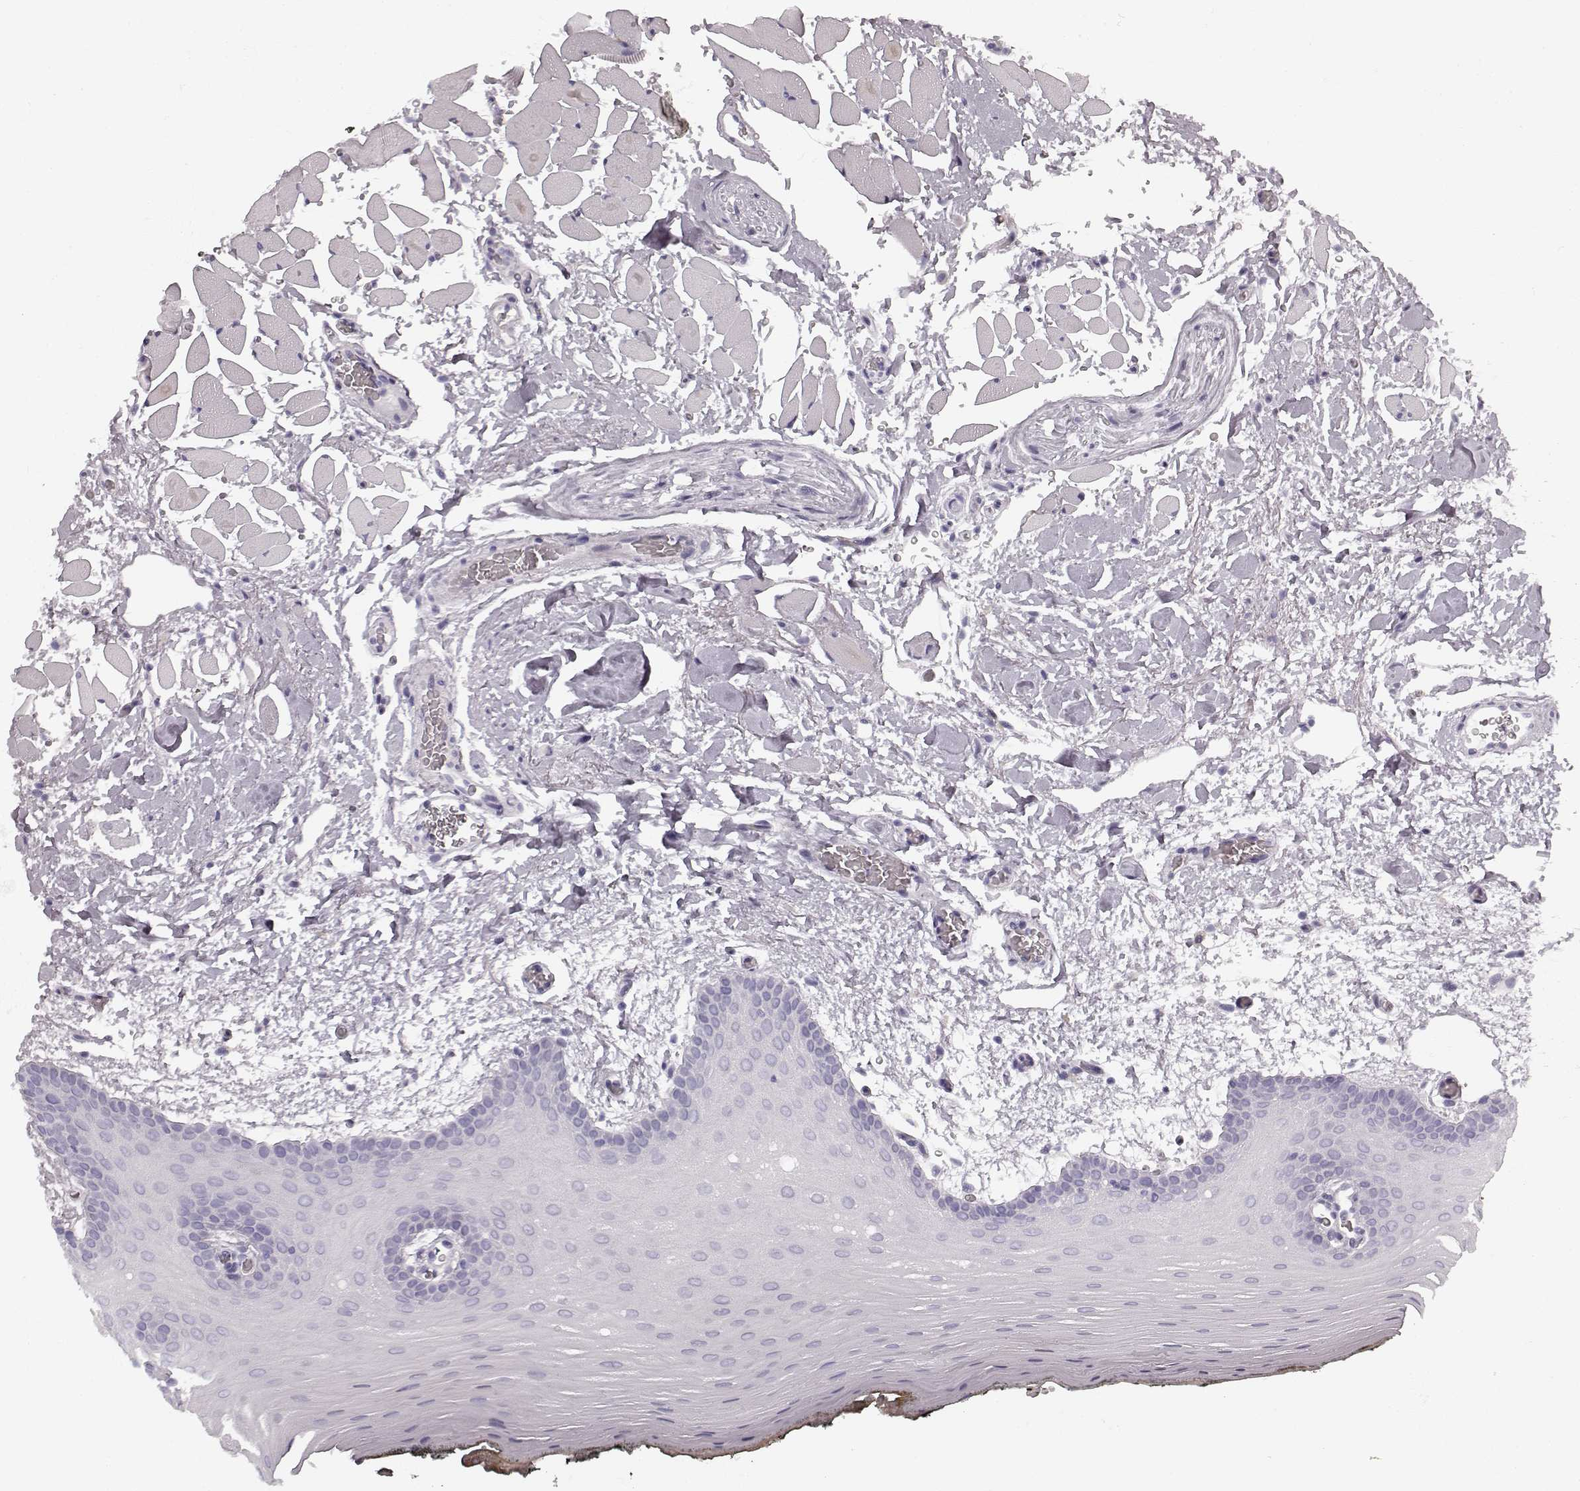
{"staining": {"intensity": "negative", "quantity": "none", "location": "none"}, "tissue": "oral mucosa", "cell_type": "Squamous epithelial cells", "image_type": "normal", "snomed": [{"axis": "morphology", "description": "Normal tissue, NOS"}, {"axis": "topography", "description": "Oral tissue"}, {"axis": "topography", "description": "Head-Neck"}], "caption": "DAB immunohistochemical staining of unremarkable human oral mucosa shows no significant positivity in squamous epithelial cells.", "gene": "TMPRSS15", "patient": {"sex": "male", "age": 65}}